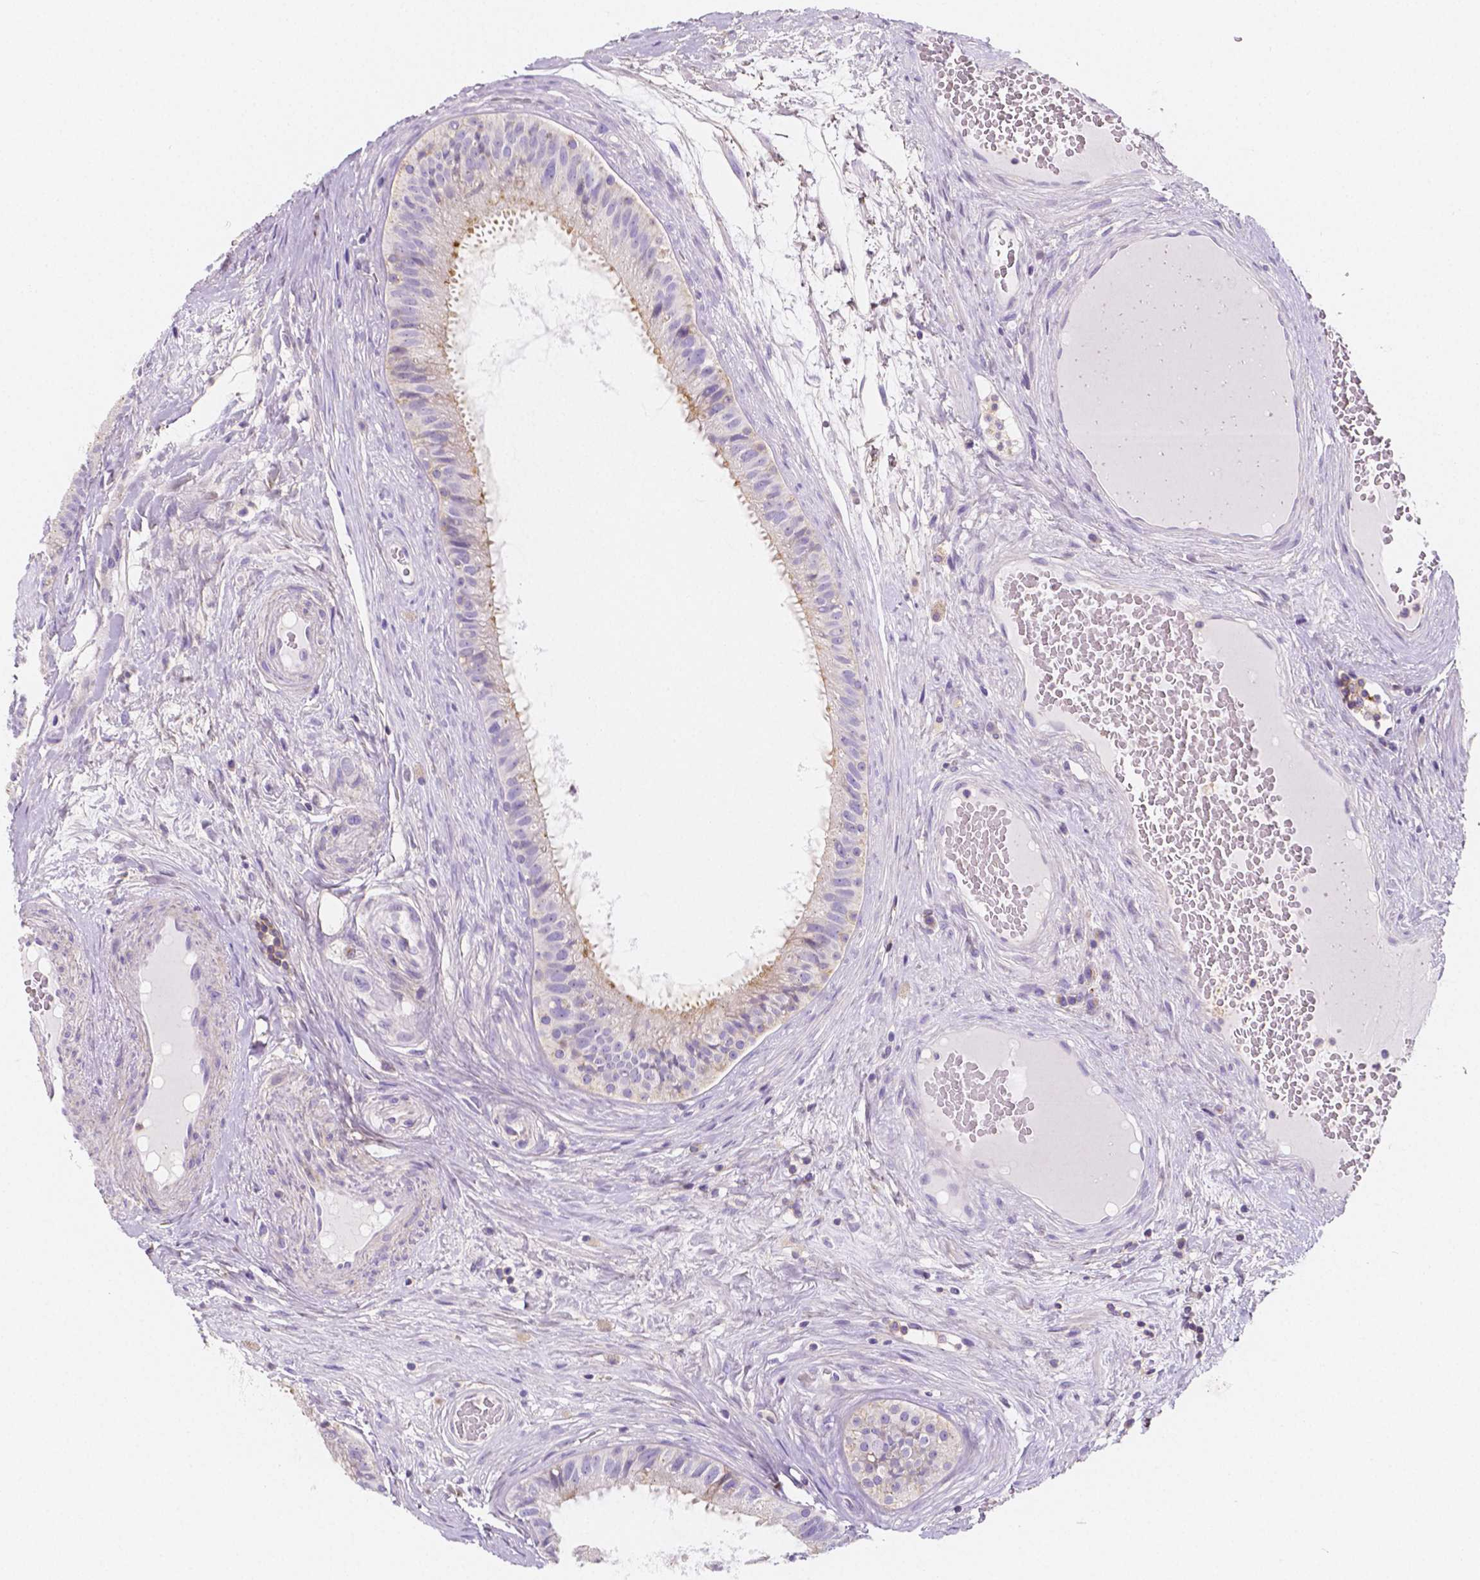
{"staining": {"intensity": "weak", "quantity": "<25%", "location": "cytoplasmic/membranous"}, "tissue": "epididymis", "cell_type": "Glandular cells", "image_type": "normal", "snomed": [{"axis": "morphology", "description": "Normal tissue, NOS"}, {"axis": "topography", "description": "Epididymis"}], "caption": "This image is of unremarkable epididymis stained with immunohistochemistry to label a protein in brown with the nuclei are counter-stained blue. There is no positivity in glandular cells. (DAB (3,3'-diaminobenzidine) immunohistochemistry (IHC) visualized using brightfield microscopy, high magnification).", "gene": "GABRD", "patient": {"sex": "male", "age": 59}}